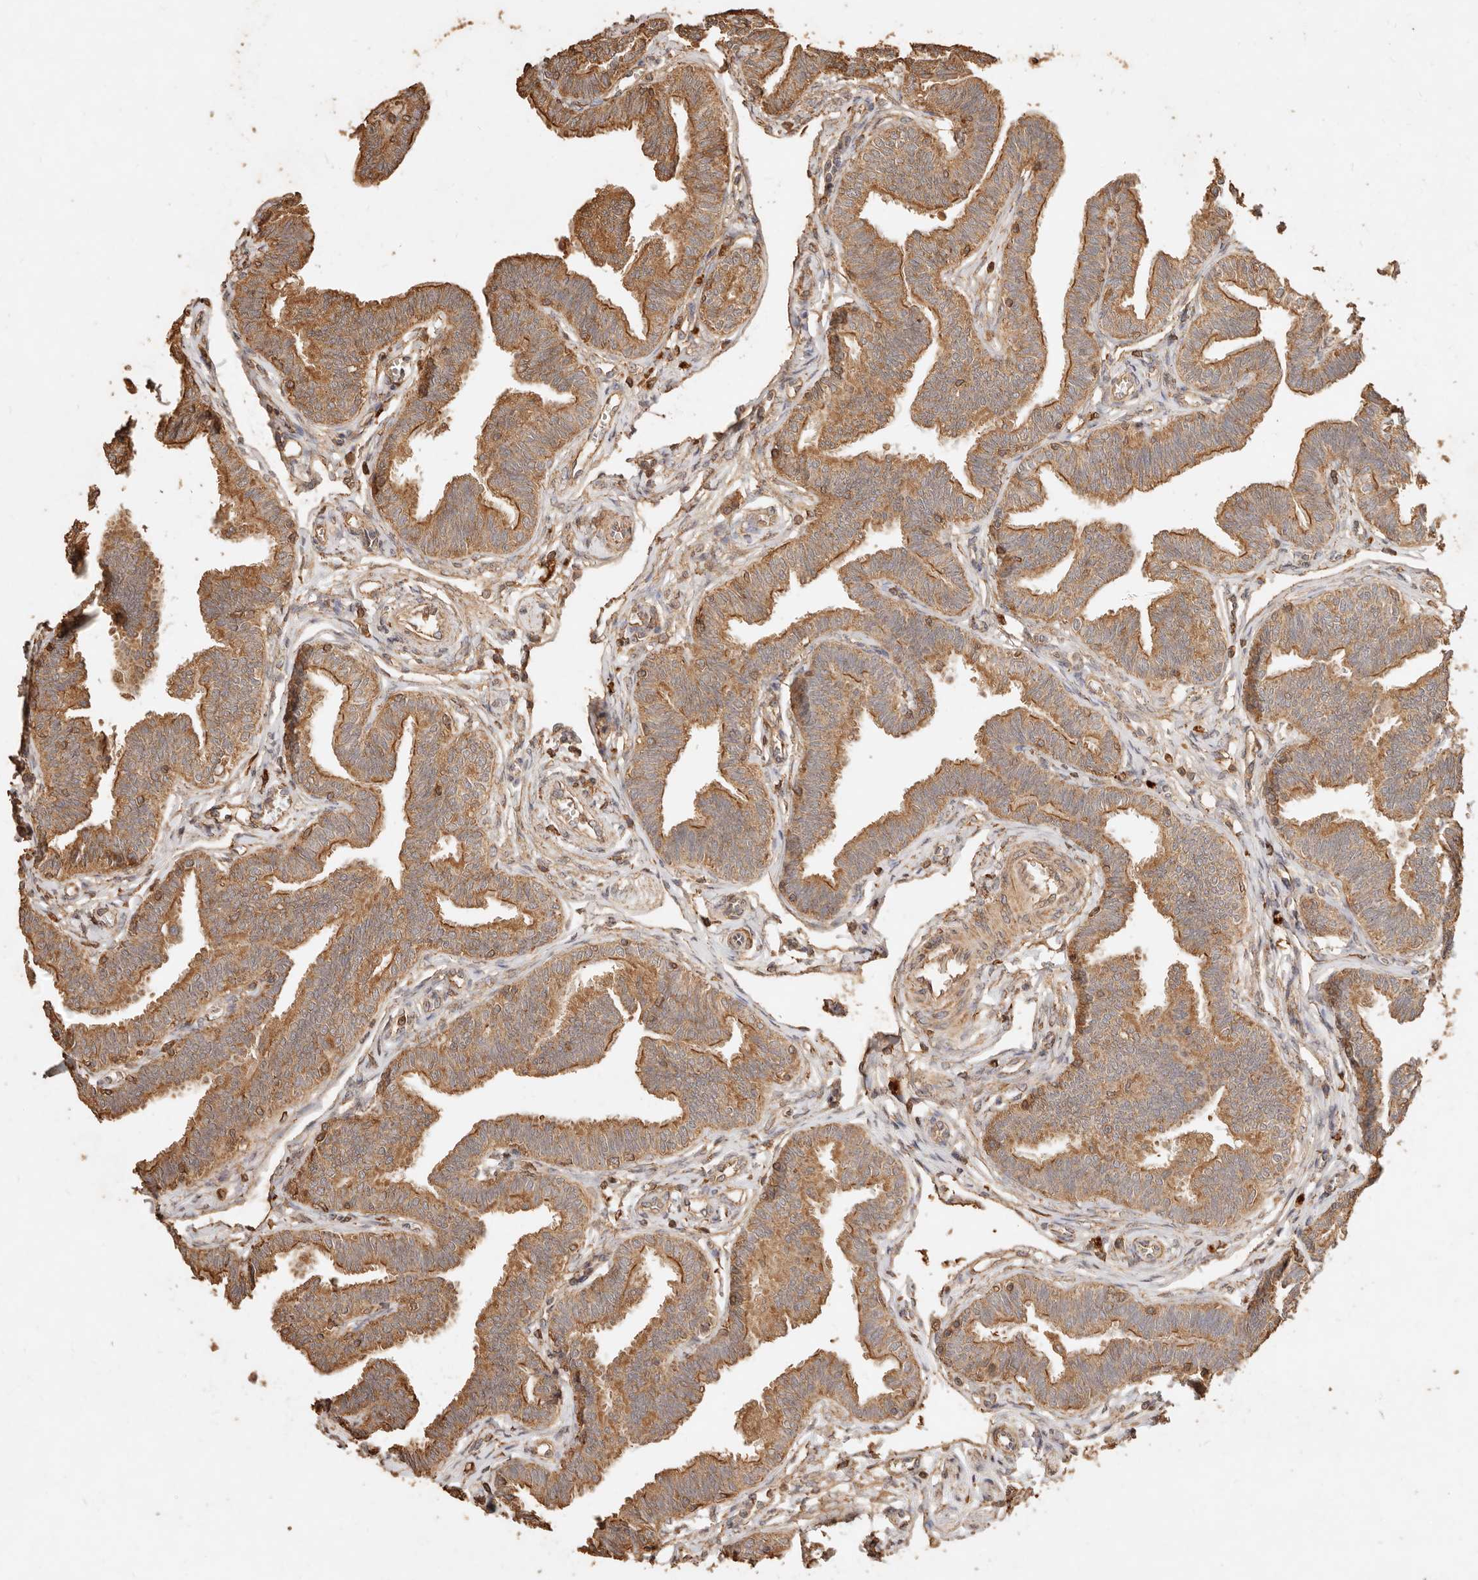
{"staining": {"intensity": "moderate", "quantity": ">75%", "location": "cytoplasmic/membranous"}, "tissue": "fallopian tube", "cell_type": "Glandular cells", "image_type": "normal", "snomed": [{"axis": "morphology", "description": "Normal tissue, NOS"}, {"axis": "topography", "description": "Fallopian tube"}, {"axis": "topography", "description": "Ovary"}], "caption": "DAB (3,3'-diaminobenzidine) immunohistochemical staining of benign human fallopian tube demonstrates moderate cytoplasmic/membranous protein staining in about >75% of glandular cells.", "gene": "FAM180B", "patient": {"sex": "female", "age": 23}}